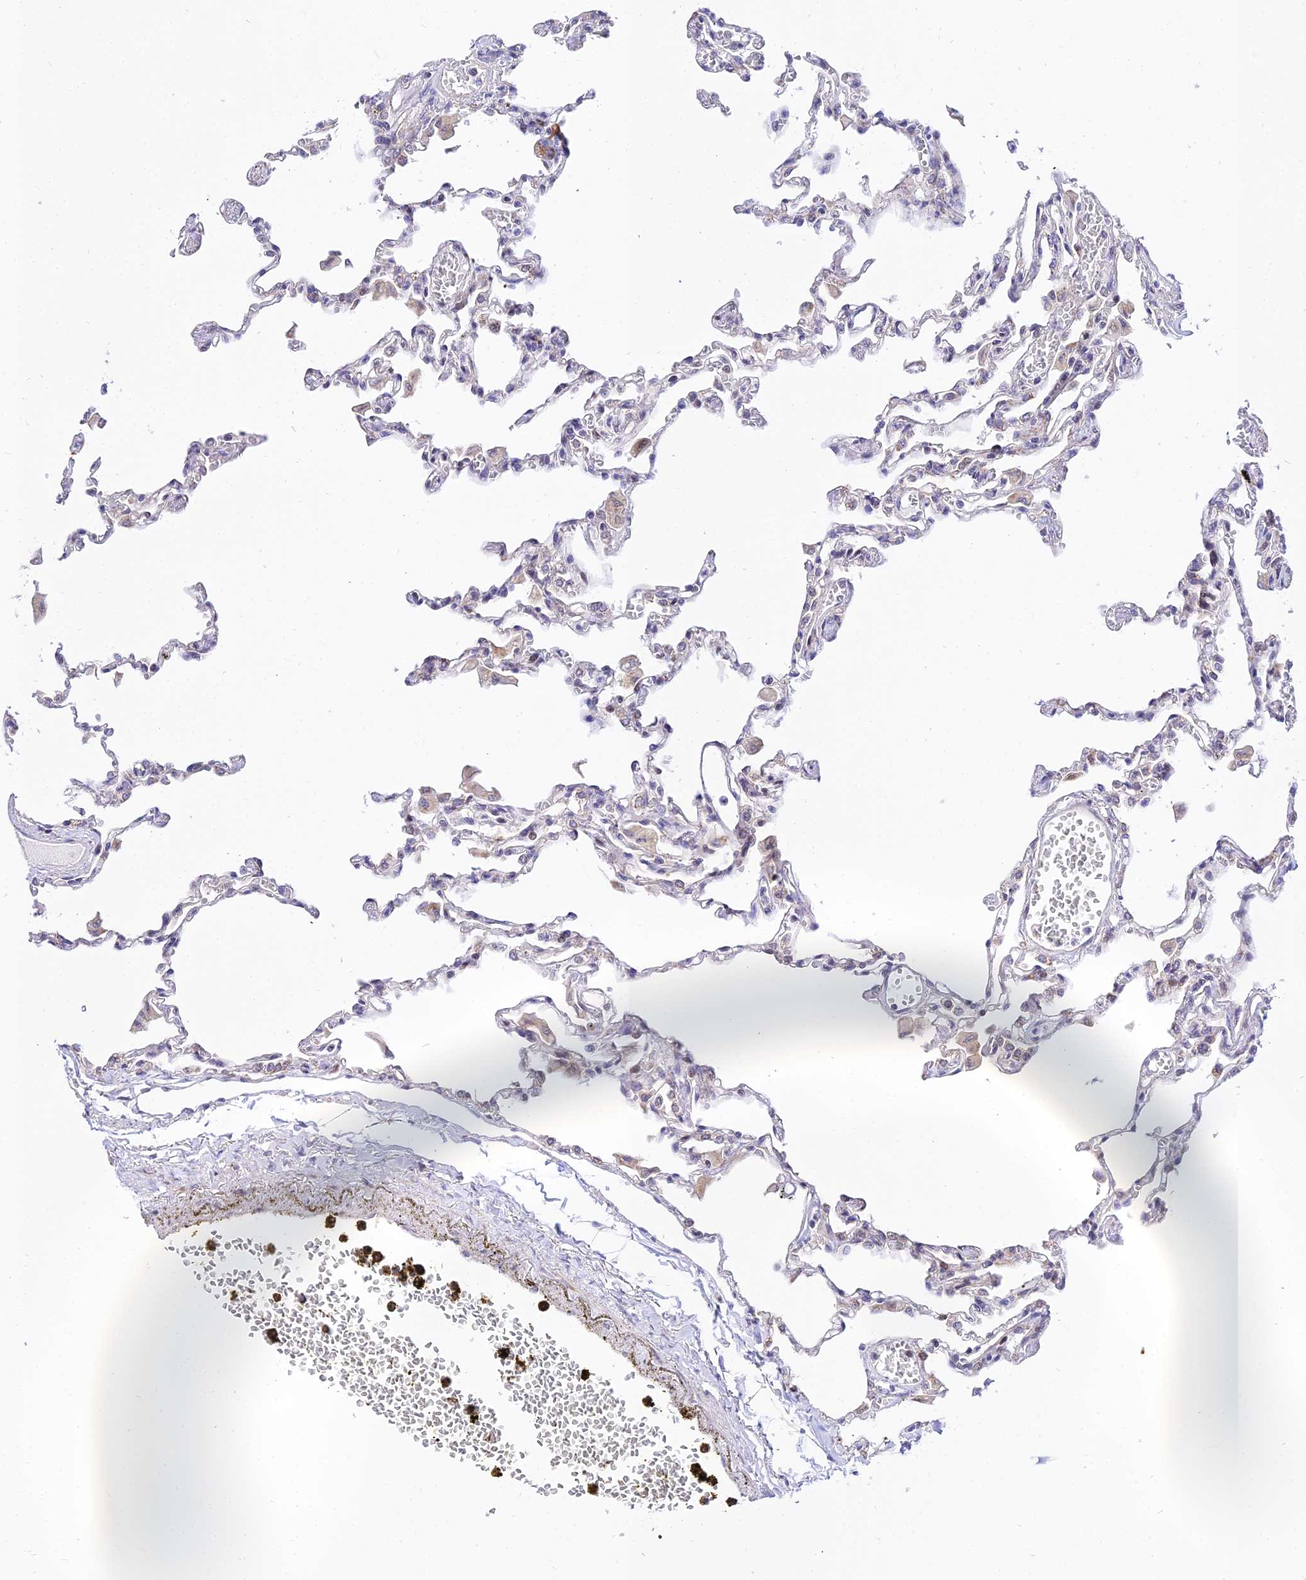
{"staining": {"intensity": "weak", "quantity": "<25%", "location": "cytoplasmic/membranous"}, "tissue": "lung", "cell_type": "Alveolar cells", "image_type": "normal", "snomed": [{"axis": "morphology", "description": "Normal tissue, NOS"}, {"axis": "topography", "description": "Bronchus"}, {"axis": "topography", "description": "Lung"}], "caption": "Histopathology image shows no significant protein positivity in alveolar cells of unremarkable lung. Brightfield microscopy of immunohistochemistry stained with DAB (3,3'-diaminobenzidine) (brown) and hematoxylin (blue), captured at high magnification.", "gene": "ATP5PB", "patient": {"sex": "female", "age": 49}}